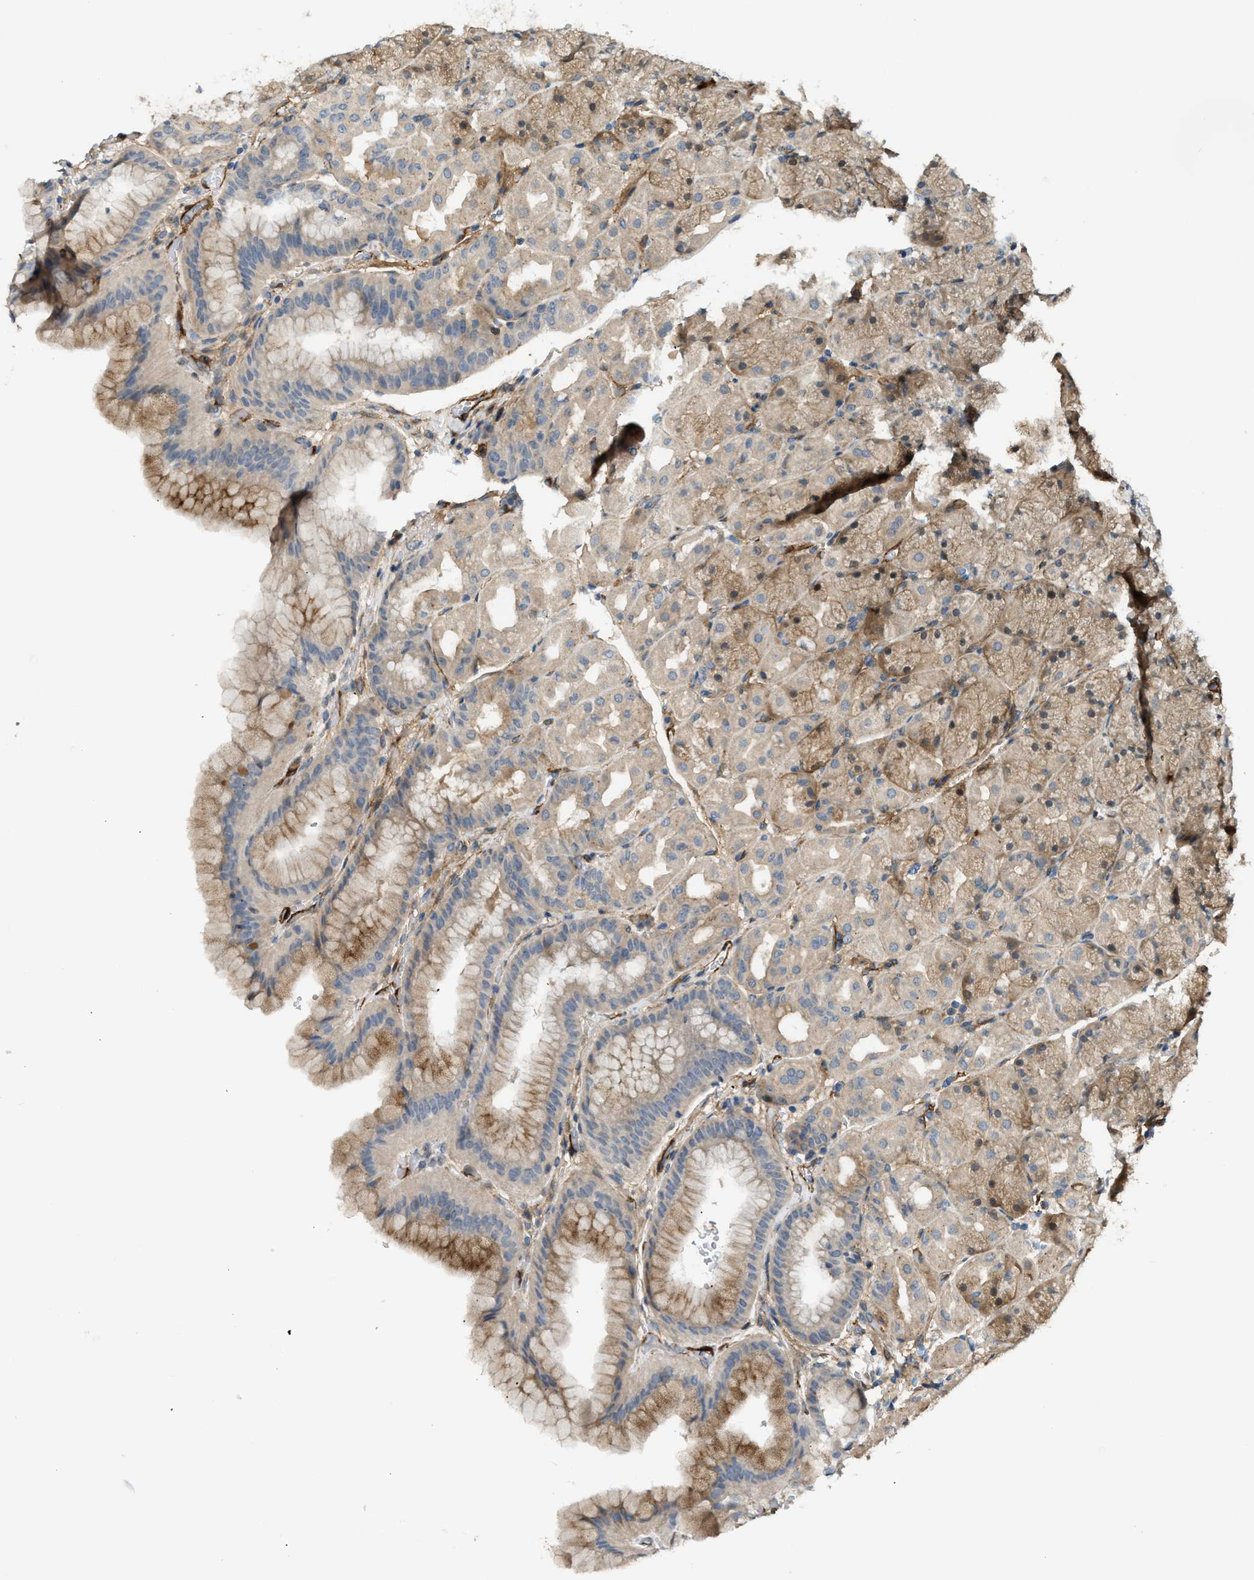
{"staining": {"intensity": "moderate", "quantity": ">75%", "location": "cytoplasmic/membranous"}, "tissue": "stomach", "cell_type": "Glandular cells", "image_type": "normal", "snomed": [{"axis": "morphology", "description": "Normal tissue, NOS"}, {"axis": "morphology", "description": "Carcinoid, malignant, NOS"}, {"axis": "topography", "description": "Stomach, upper"}], "caption": "Glandular cells demonstrate medium levels of moderate cytoplasmic/membranous staining in approximately >75% of cells in normal stomach. The staining was performed using DAB to visualize the protein expression in brown, while the nuclei were stained in blue with hematoxylin (Magnification: 20x).", "gene": "EDNRA", "patient": {"sex": "male", "age": 39}}